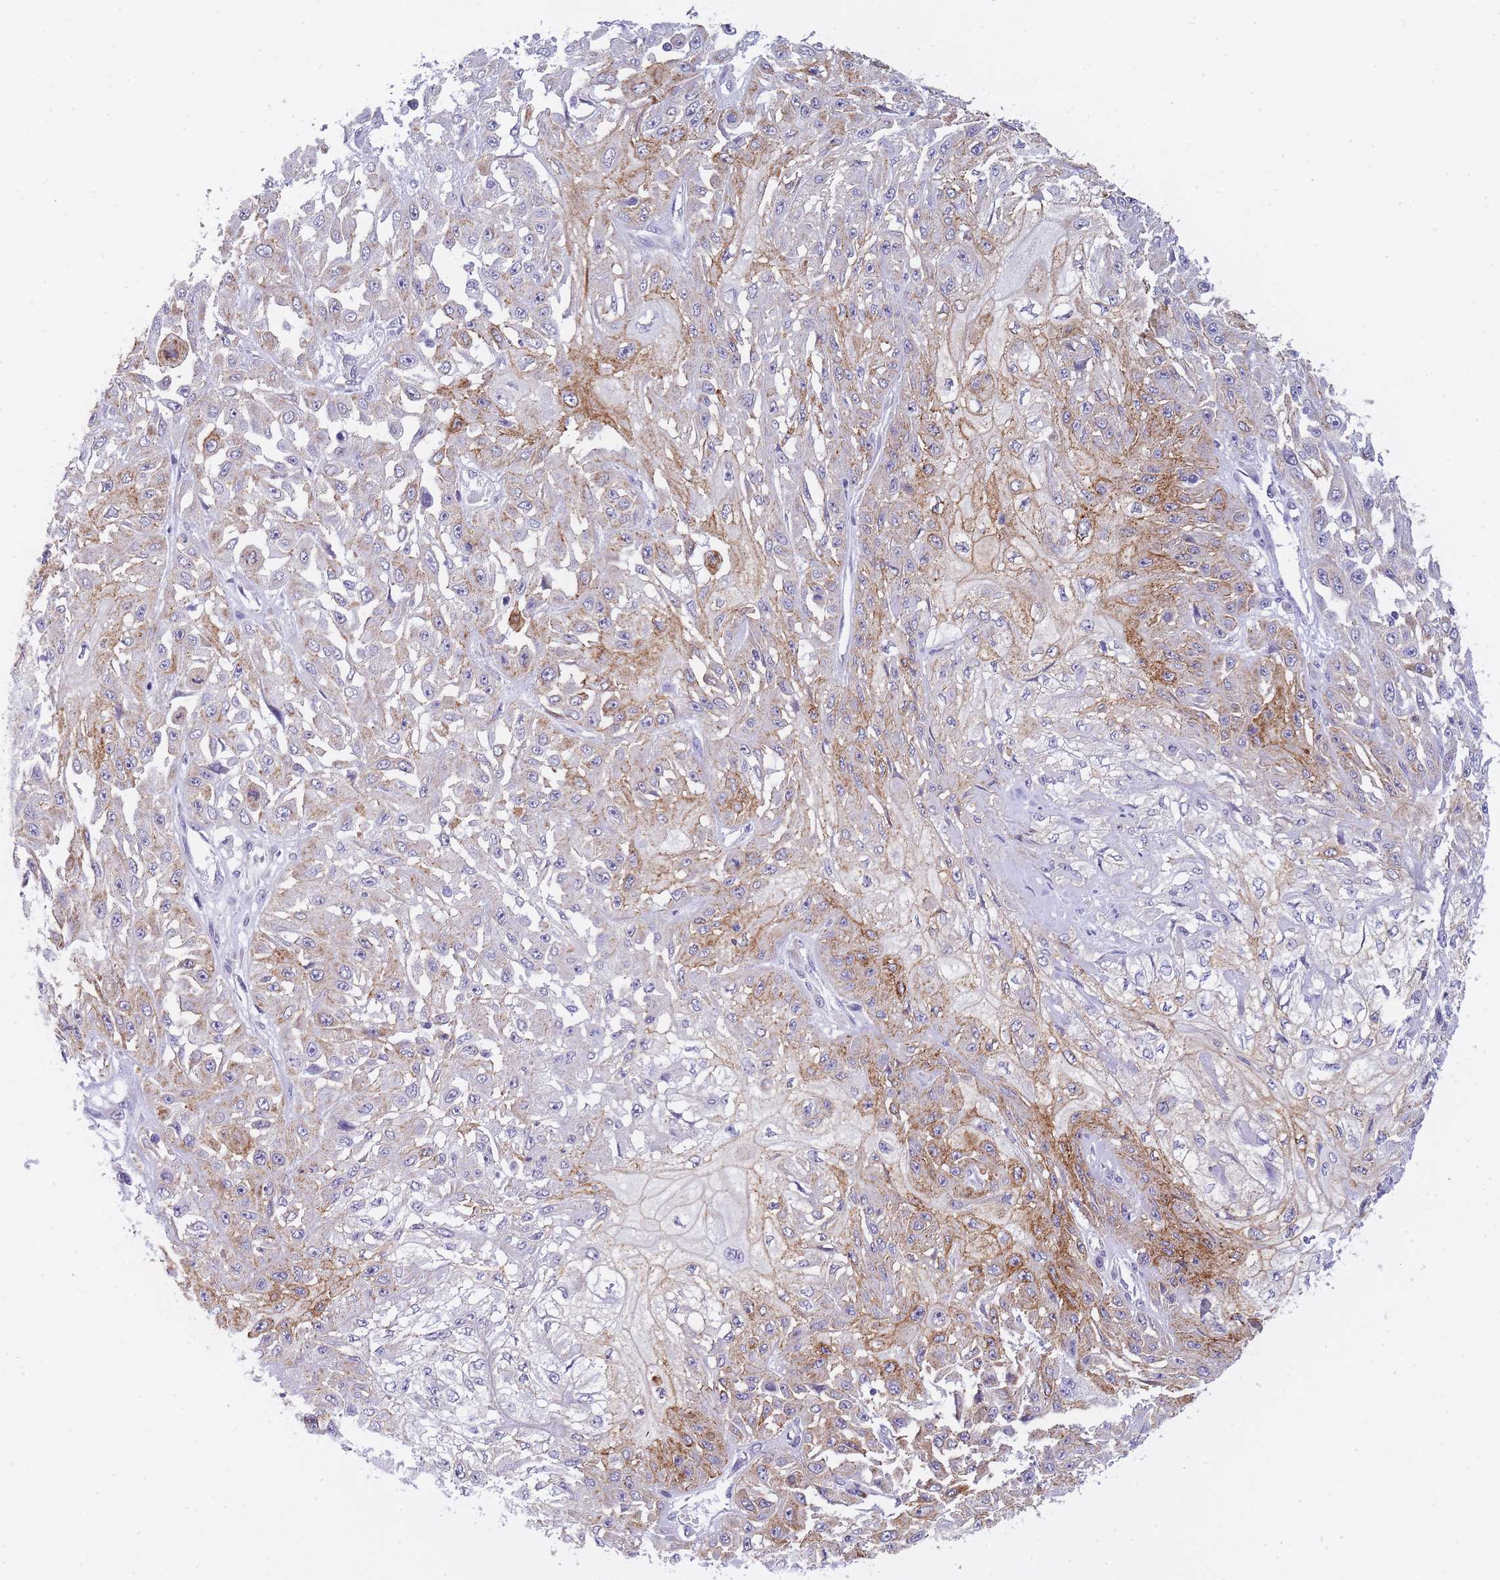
{"staining": {"intensity": "strong", "quantity": "25%-75%", "location": "cytoplasmic/membranous"}, "tissue": "skin cancer", "cell_type": "Tumor cells", "image_type": "cancer", "snomed": [{"axis": "morphology", "description": "Squamous cell carcinoma, NOS"}, {"axis": "morphology", "description": "Squamous cell carcinoma, metastatic, NOS"}, {"axis": "topography", "description": "Skin"}, {"axis": "topography", "description": "Lymph node"}], "caption": "Immunohistochemistry (IHC) photomicrograph of skin metastatic squamous cell carcinoma stained for a protein (brown), which demonstrates high levels of strong cytoplasmic/membranous staining in about 25%-75% of tumor cells.", "gene": "FRAT2", "patient": {"sex": "male", "age": 75}}